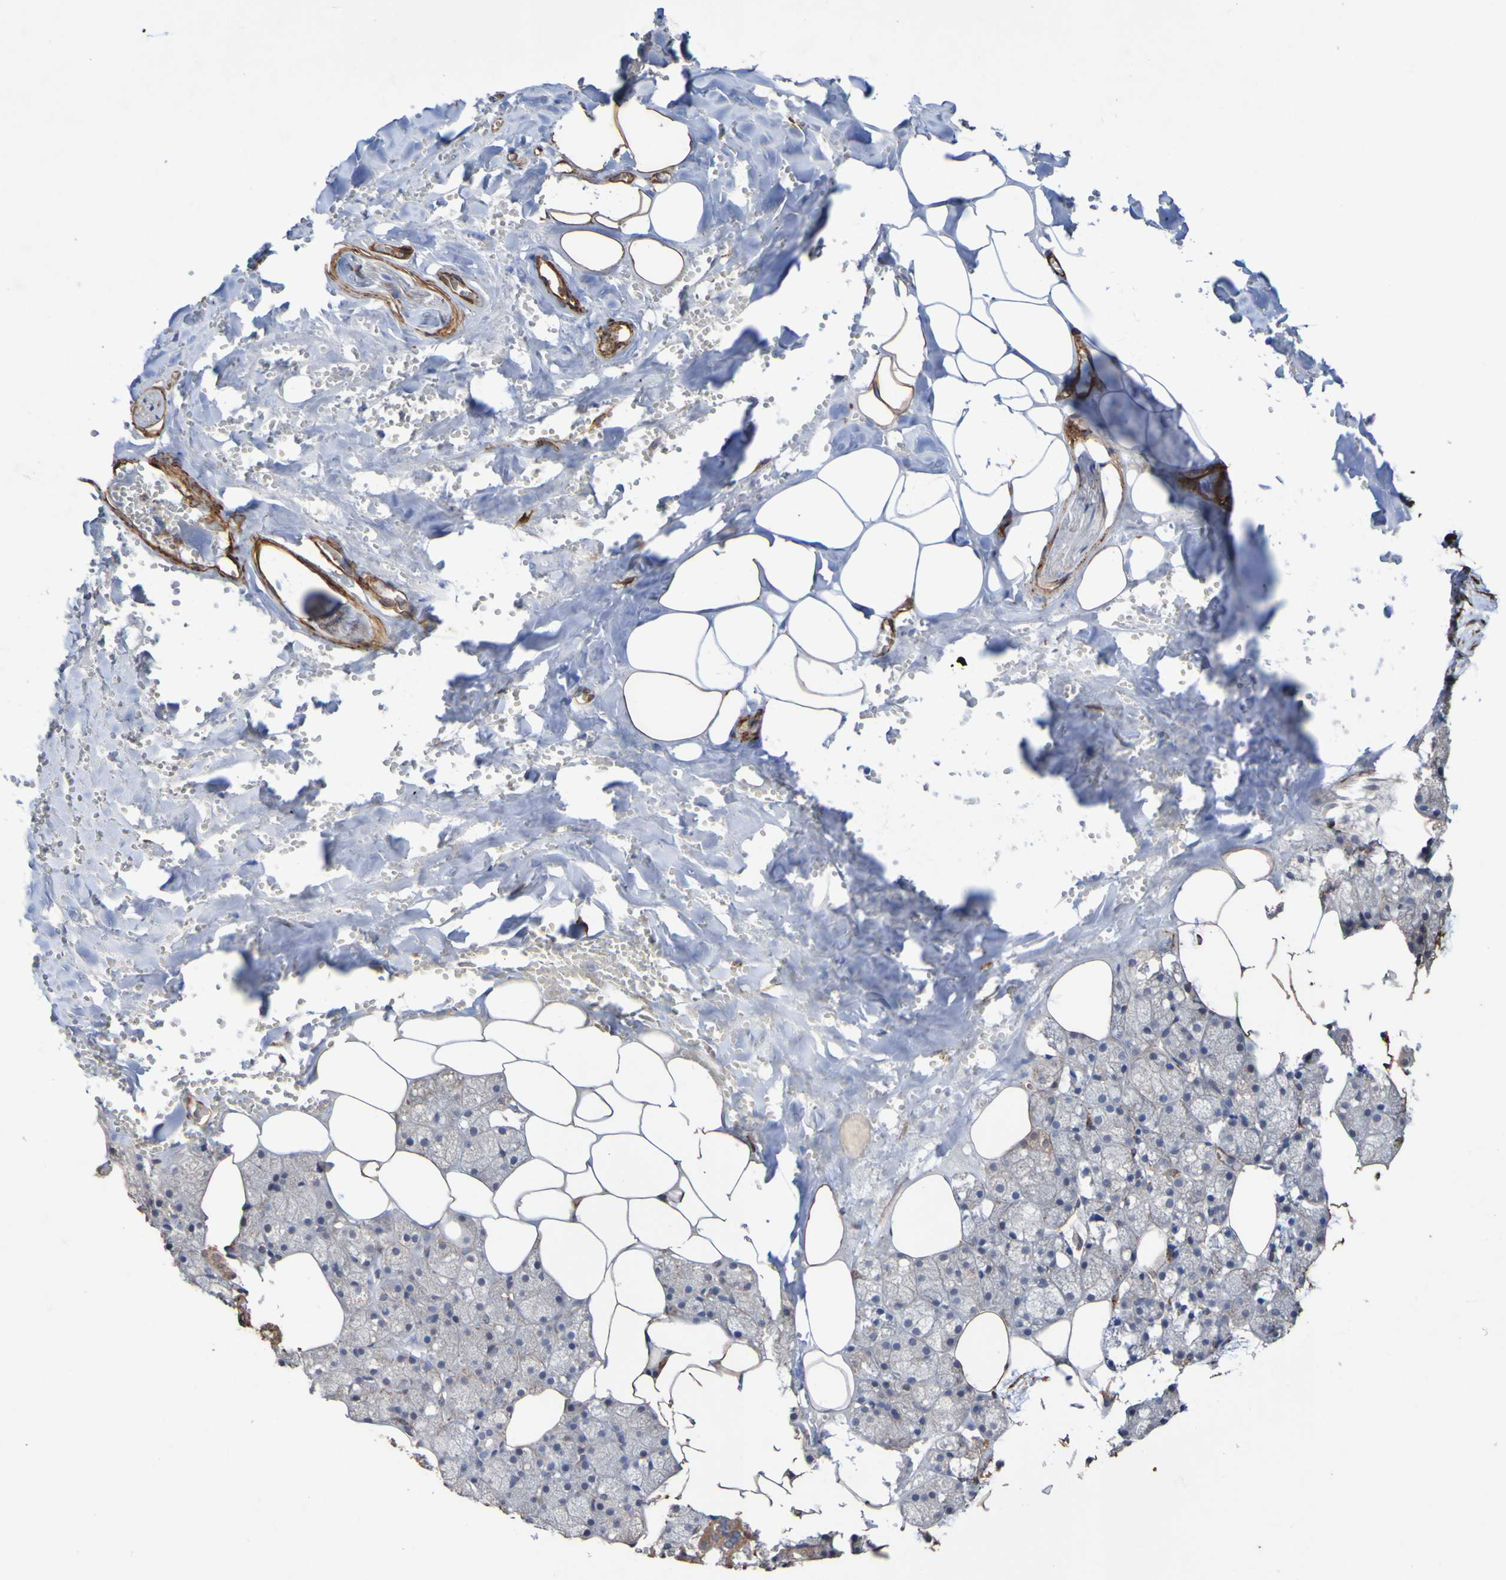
{"staining": {"intensity": "moderate", "quantity": "<25%", "location": "cytoplasmic/membranous"}, "tissue": "salivary gland", "cell_type": "Glandular cells", "image_type": "normal", "snomed": [{"axis": "morphology", "description": "Normal tissue, NOS"}, {"axis": "topography", "description": "Salivary gland"}], "caption": "This micrograph reveals IHC staining of unremarkable salivary gland, with low moderate cytoplasmic/membranous positivity in approximately <25% of glandular cells.", "gene": "ELMOD3", "patient": {"sex": "male", "age": 62}}